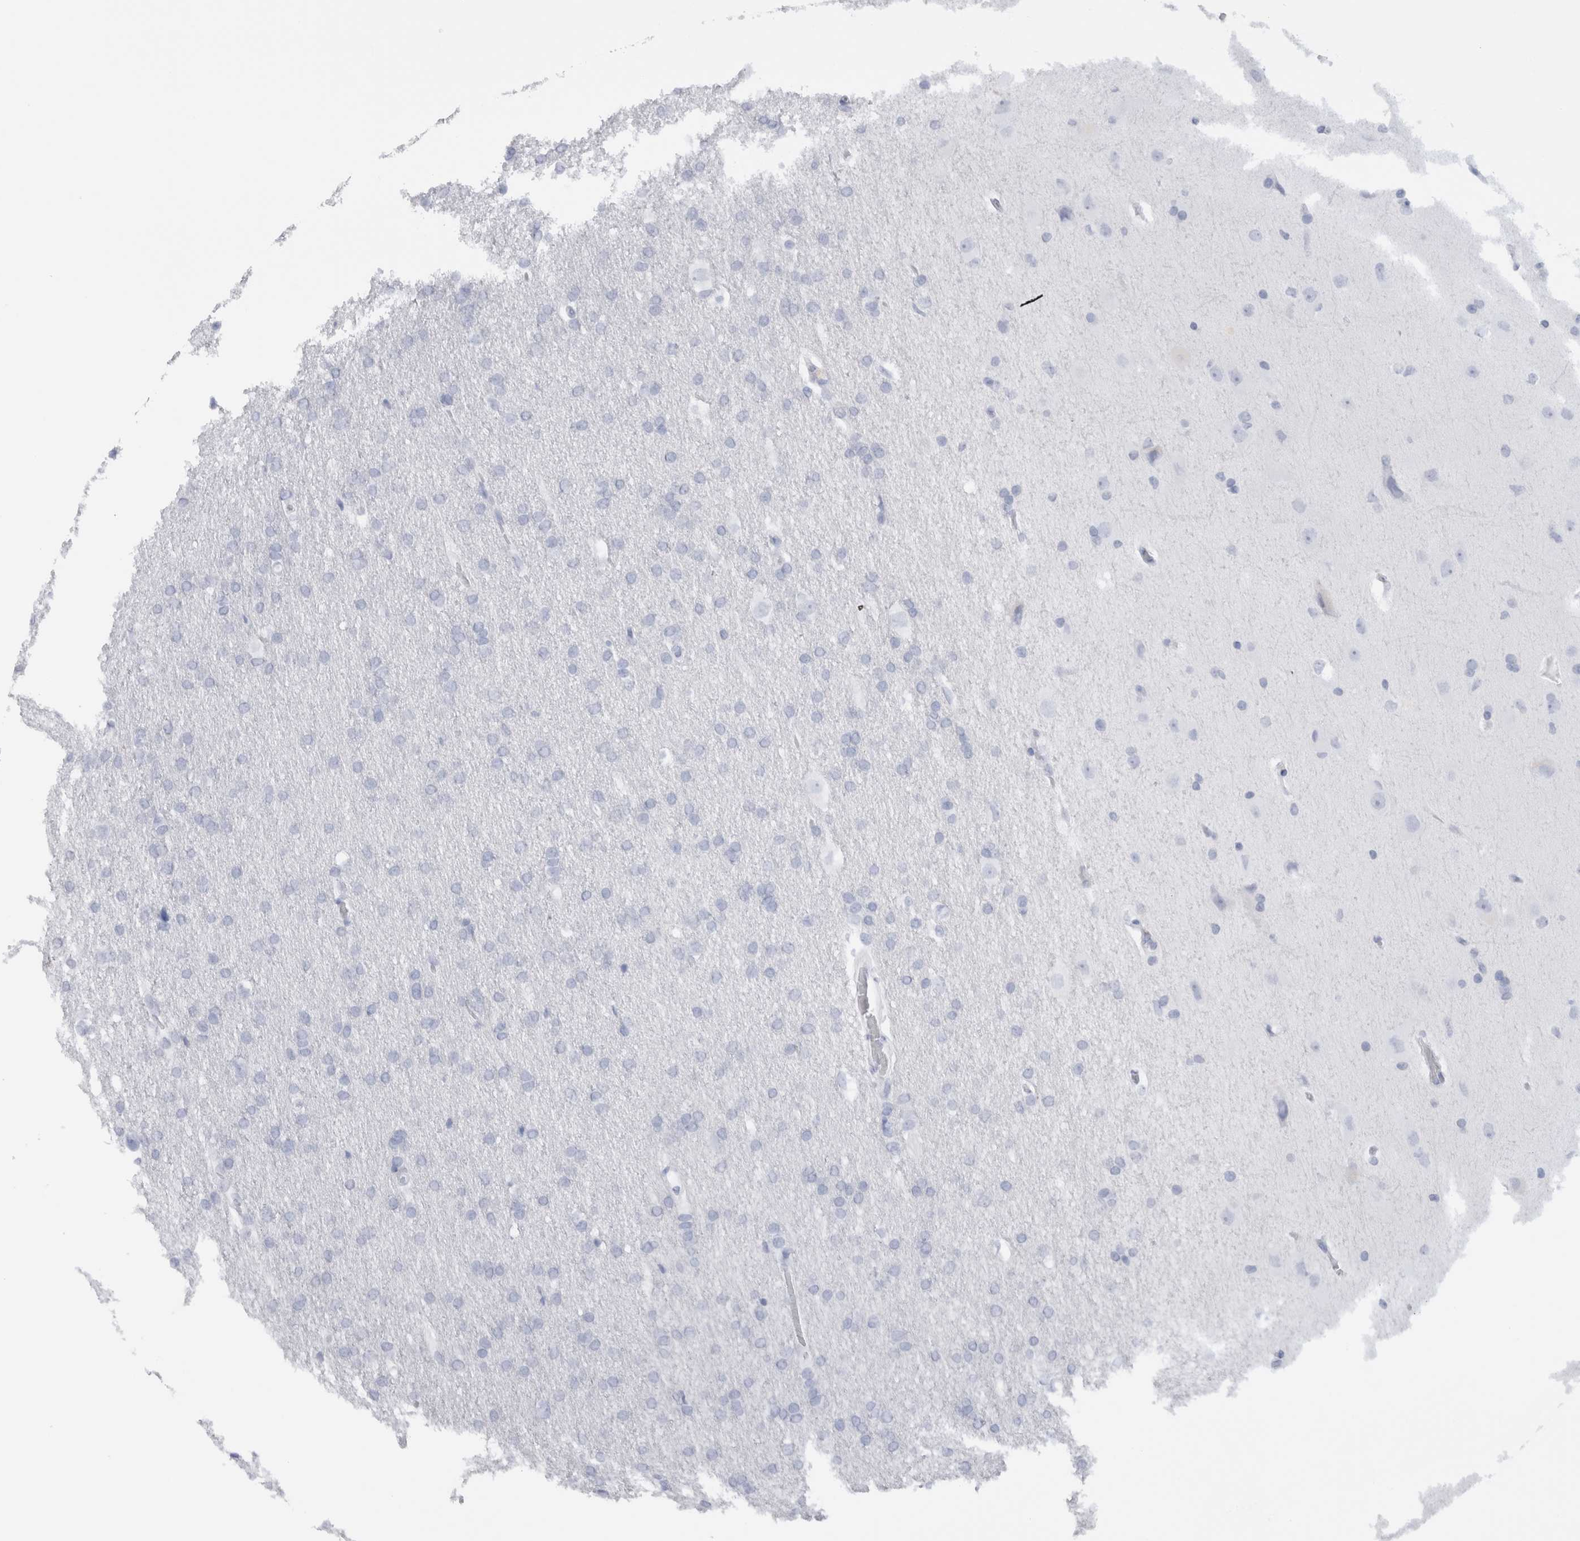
{"staining": {"intensity": "negative", "quantity": "none", "location": "none"}, "tissue": "glioma", "cell_type": "Tumor cells", "image_type": "cancer", "snomed": [{"axis": "morphology", "description": "Glioma, malignant, Low grade"}, {"axis": "topography", "description": "Brain"}], "caption": "The micrograph exhibits no significant staining in tumor cells of glioma.", "gene": "S100A8", "patient": {"sex": "female", "age": 37}}